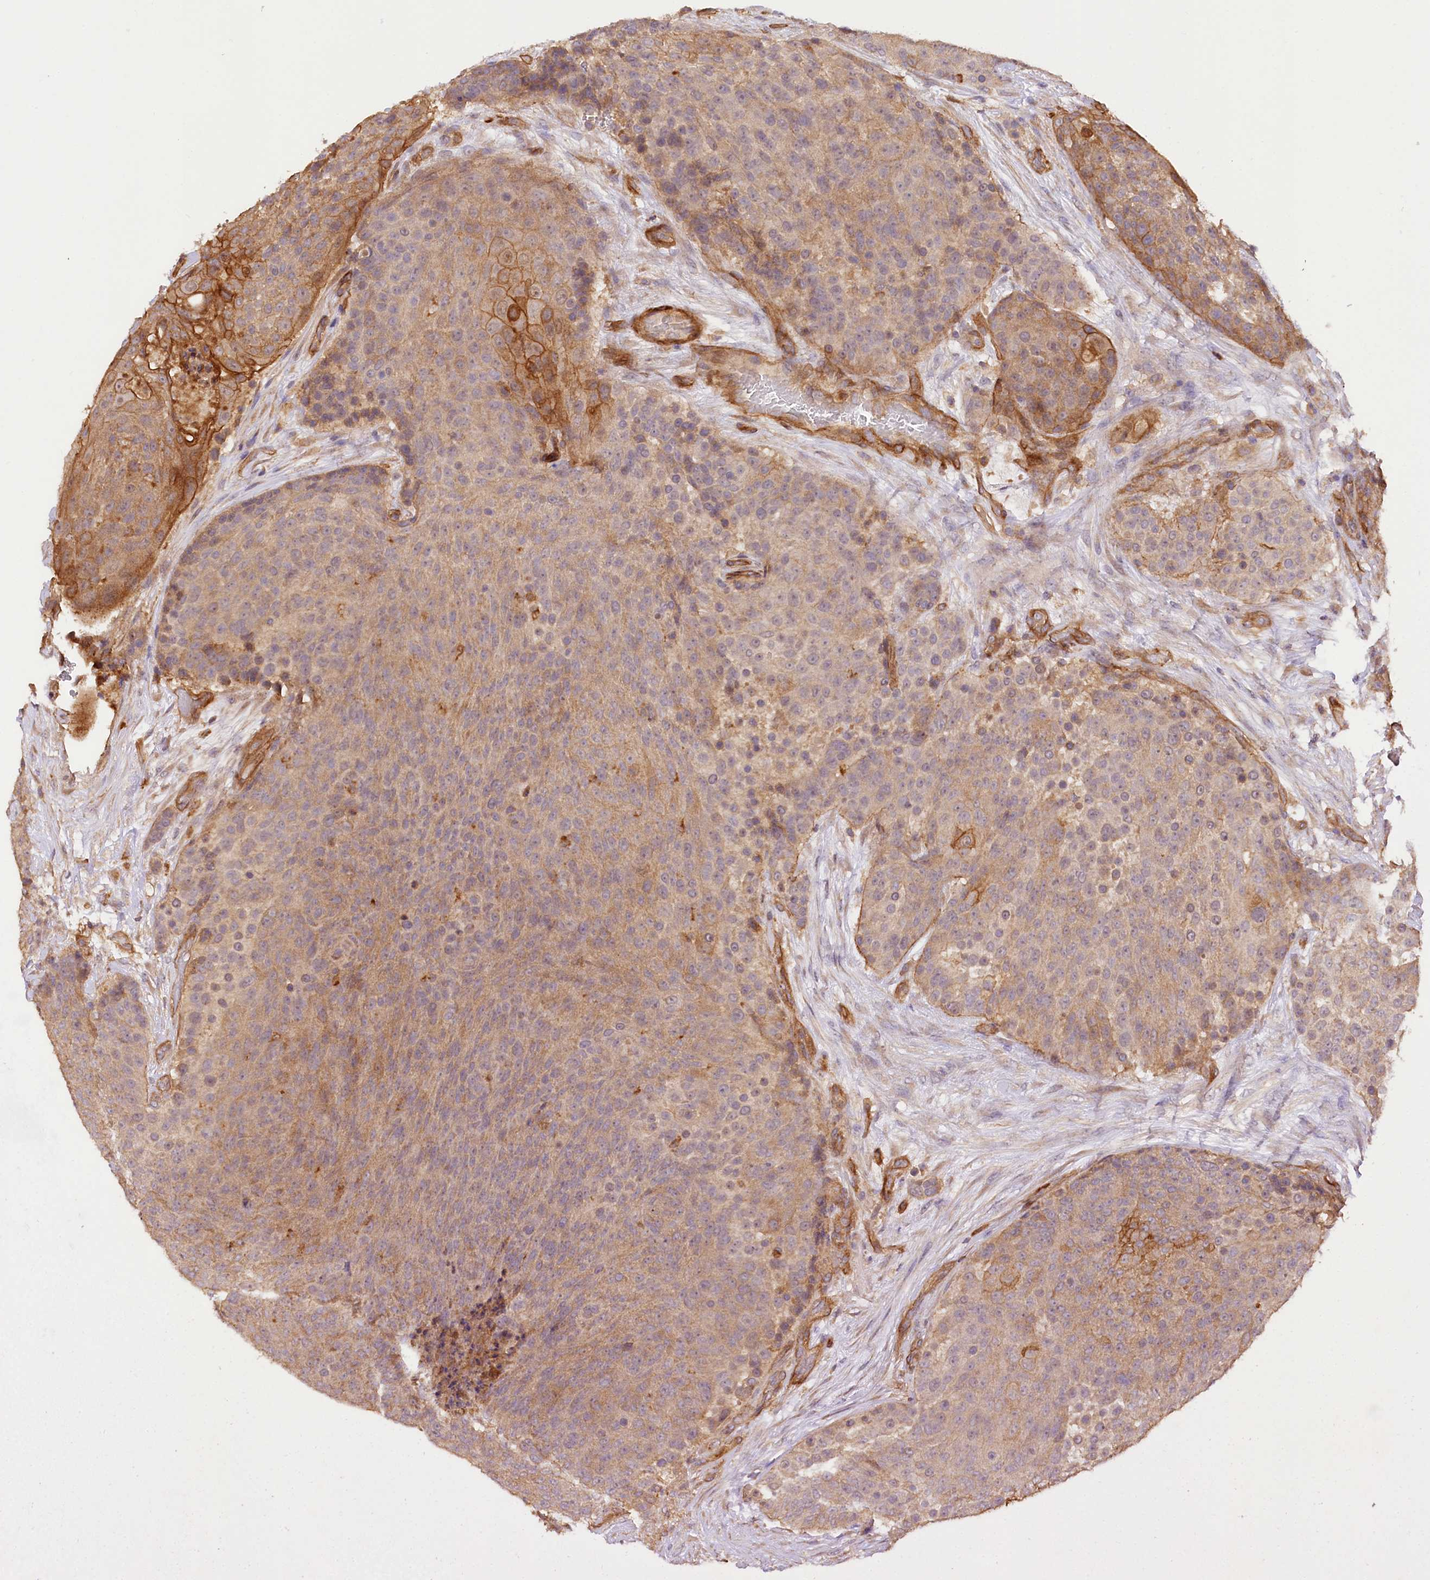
{"staining": {"intensity": "strong", "quantity": "<25%", "location": "cytoplasmic/membranous"}, "tissue": "urothelial cancer", "cell_type": "Tumor cells", "image_type": "cancer", "snomed": [{"axis": "morphology", "description": "Urothelial carcinoma, High grade"}, {"axis": "topography", "description": "Urinary bladder"}], "caption": "An image showing strong cytoplasmic/membranous expression in about <25% of tumor cells in urothelial cancer, as visualized by brown immunohistochemical staining.", "gene": "CSAD", "patient": {"sex": "female", "age": 63}}